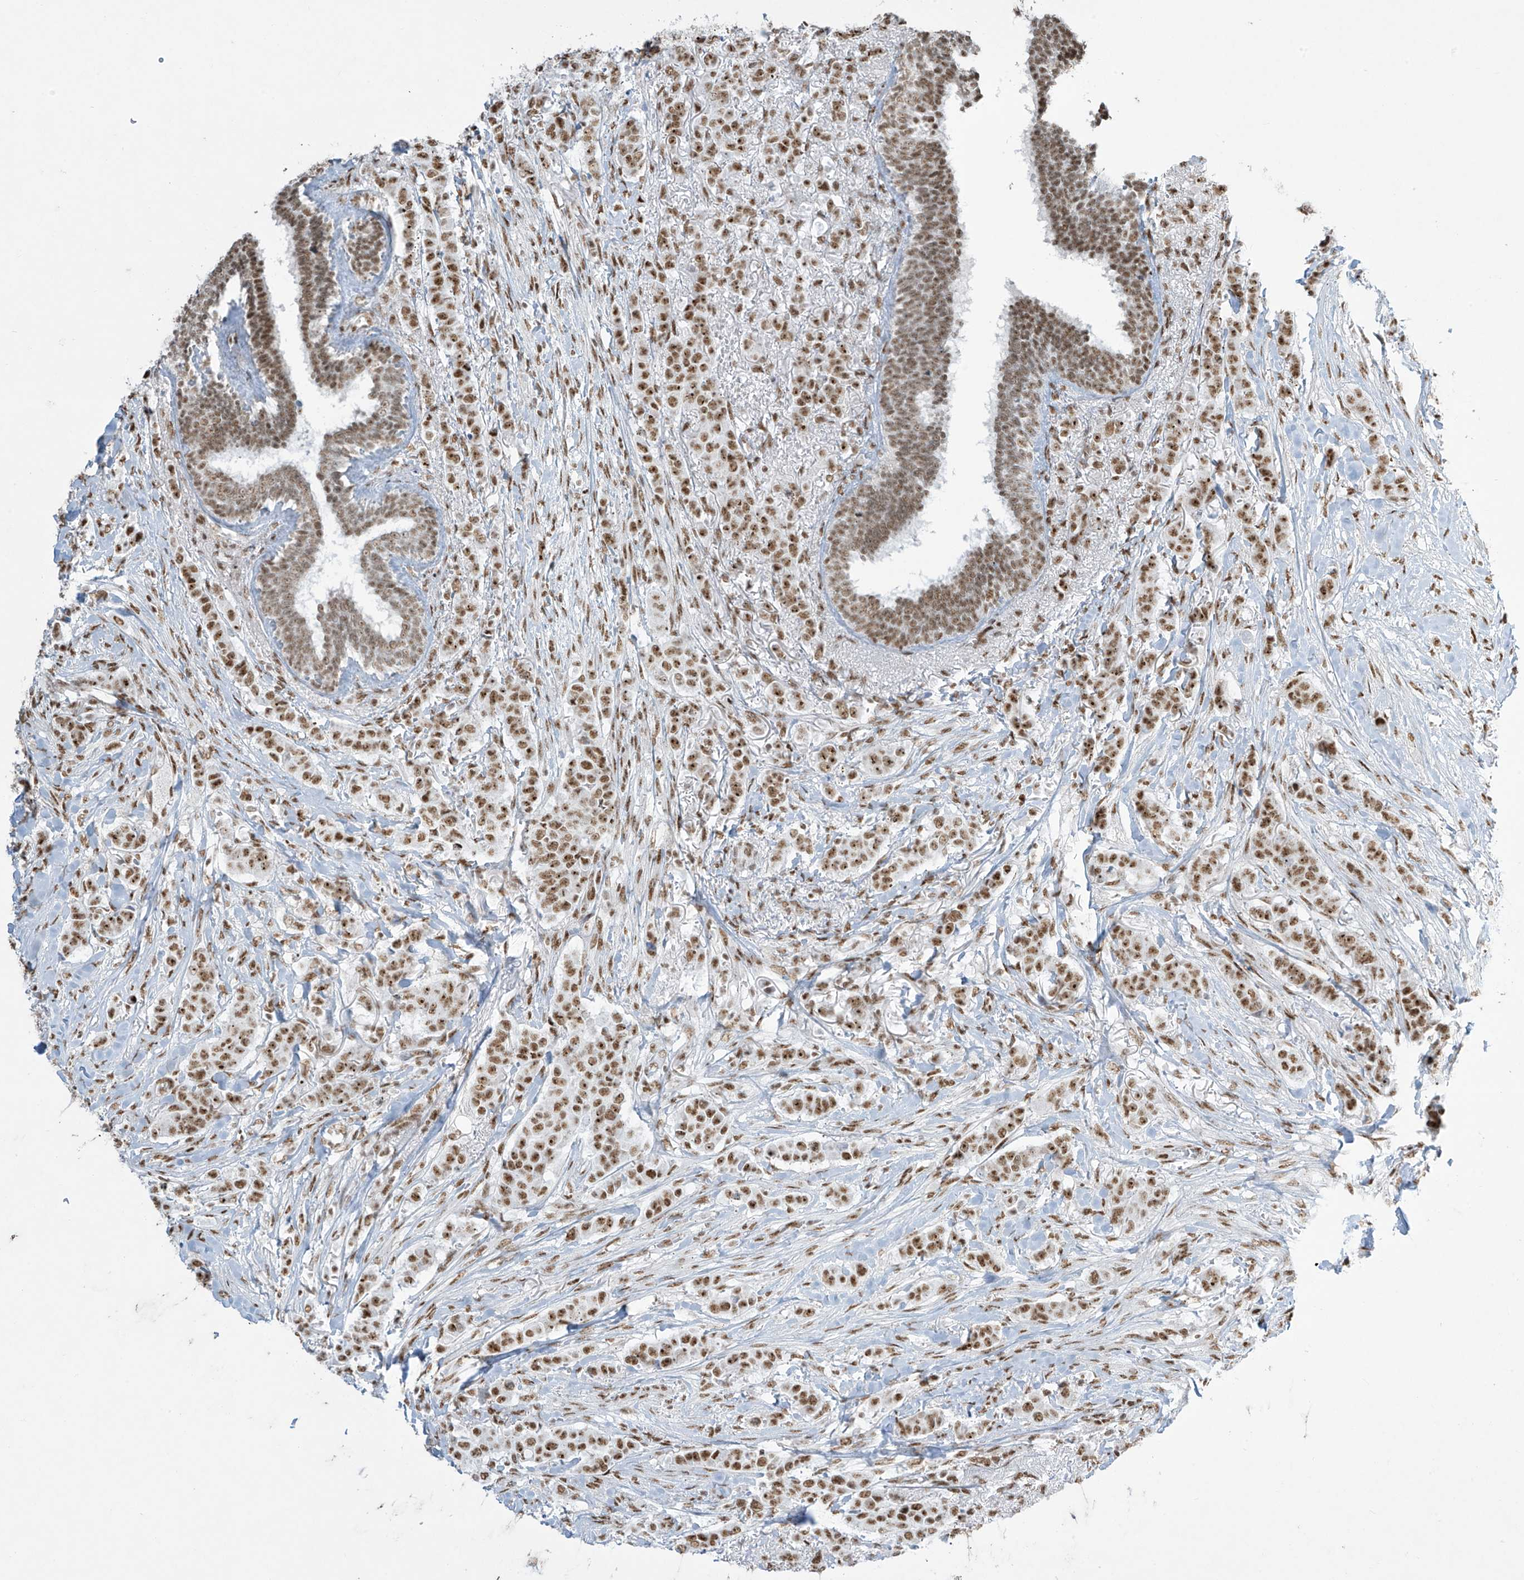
{"staining": {"intensity": "moderate", "quantity": ">75%", "location": "nuclear"}, "tissue": "breast cancer", "cell_type": "Tumor cells", "image_type": "cancer", "snomed": [{"axis": "morphology", "description": "Duct carcinoma"}, {"axis": "topography", "description": "Breast"}], "caption": "Protein analysis of invasive ductal carcinoma (breast) tissue demonstrates moderate nuclear staining in approximately >75% of tumor cells. (DAB IHC, brown staining for protein, blue staining for nuclei).", "gene": "MS4A6A", "patient": {"sex": "female", "age": 40}}